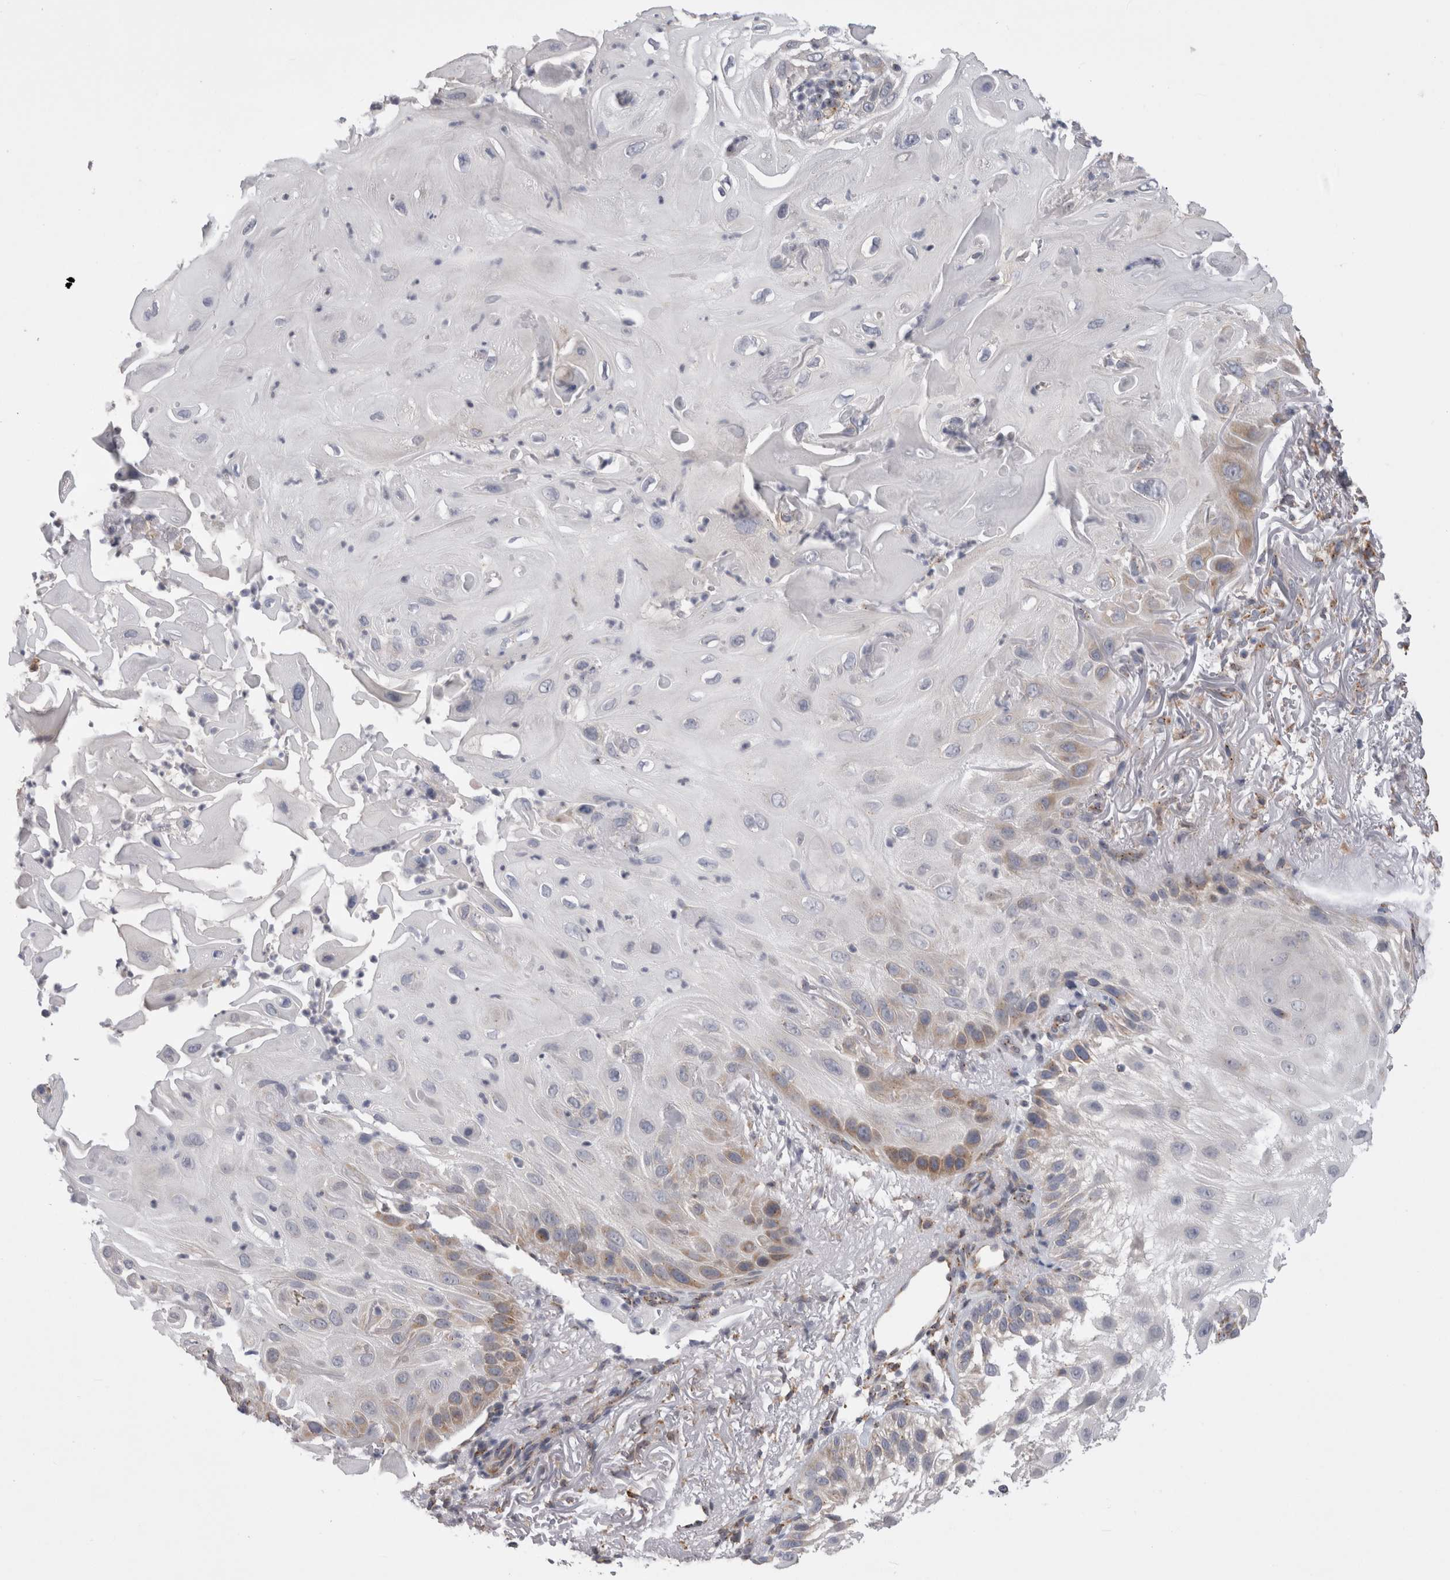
{"staining": {"intensity": "moderate", "quantity": "<25%", "location": "cytoplasmic/membranous"}, "tissue": "skin cancer", "cell_type": "Tumor cells", "image_type": "cancer", "snomed": [{"axis": "morphology", "description": "Squamous cell carcinoma, NOS"}, {"axis": "topography", "description": "Skin"}], "caption": "A histopathology image of skin cancer (squamous cell carcinoma) stained for a protein shows moderate cytoplasmic/membranous brown staining in tumor cells.", "gene": "ZNF341", "patient": {"sex": "female", "age": 77}}